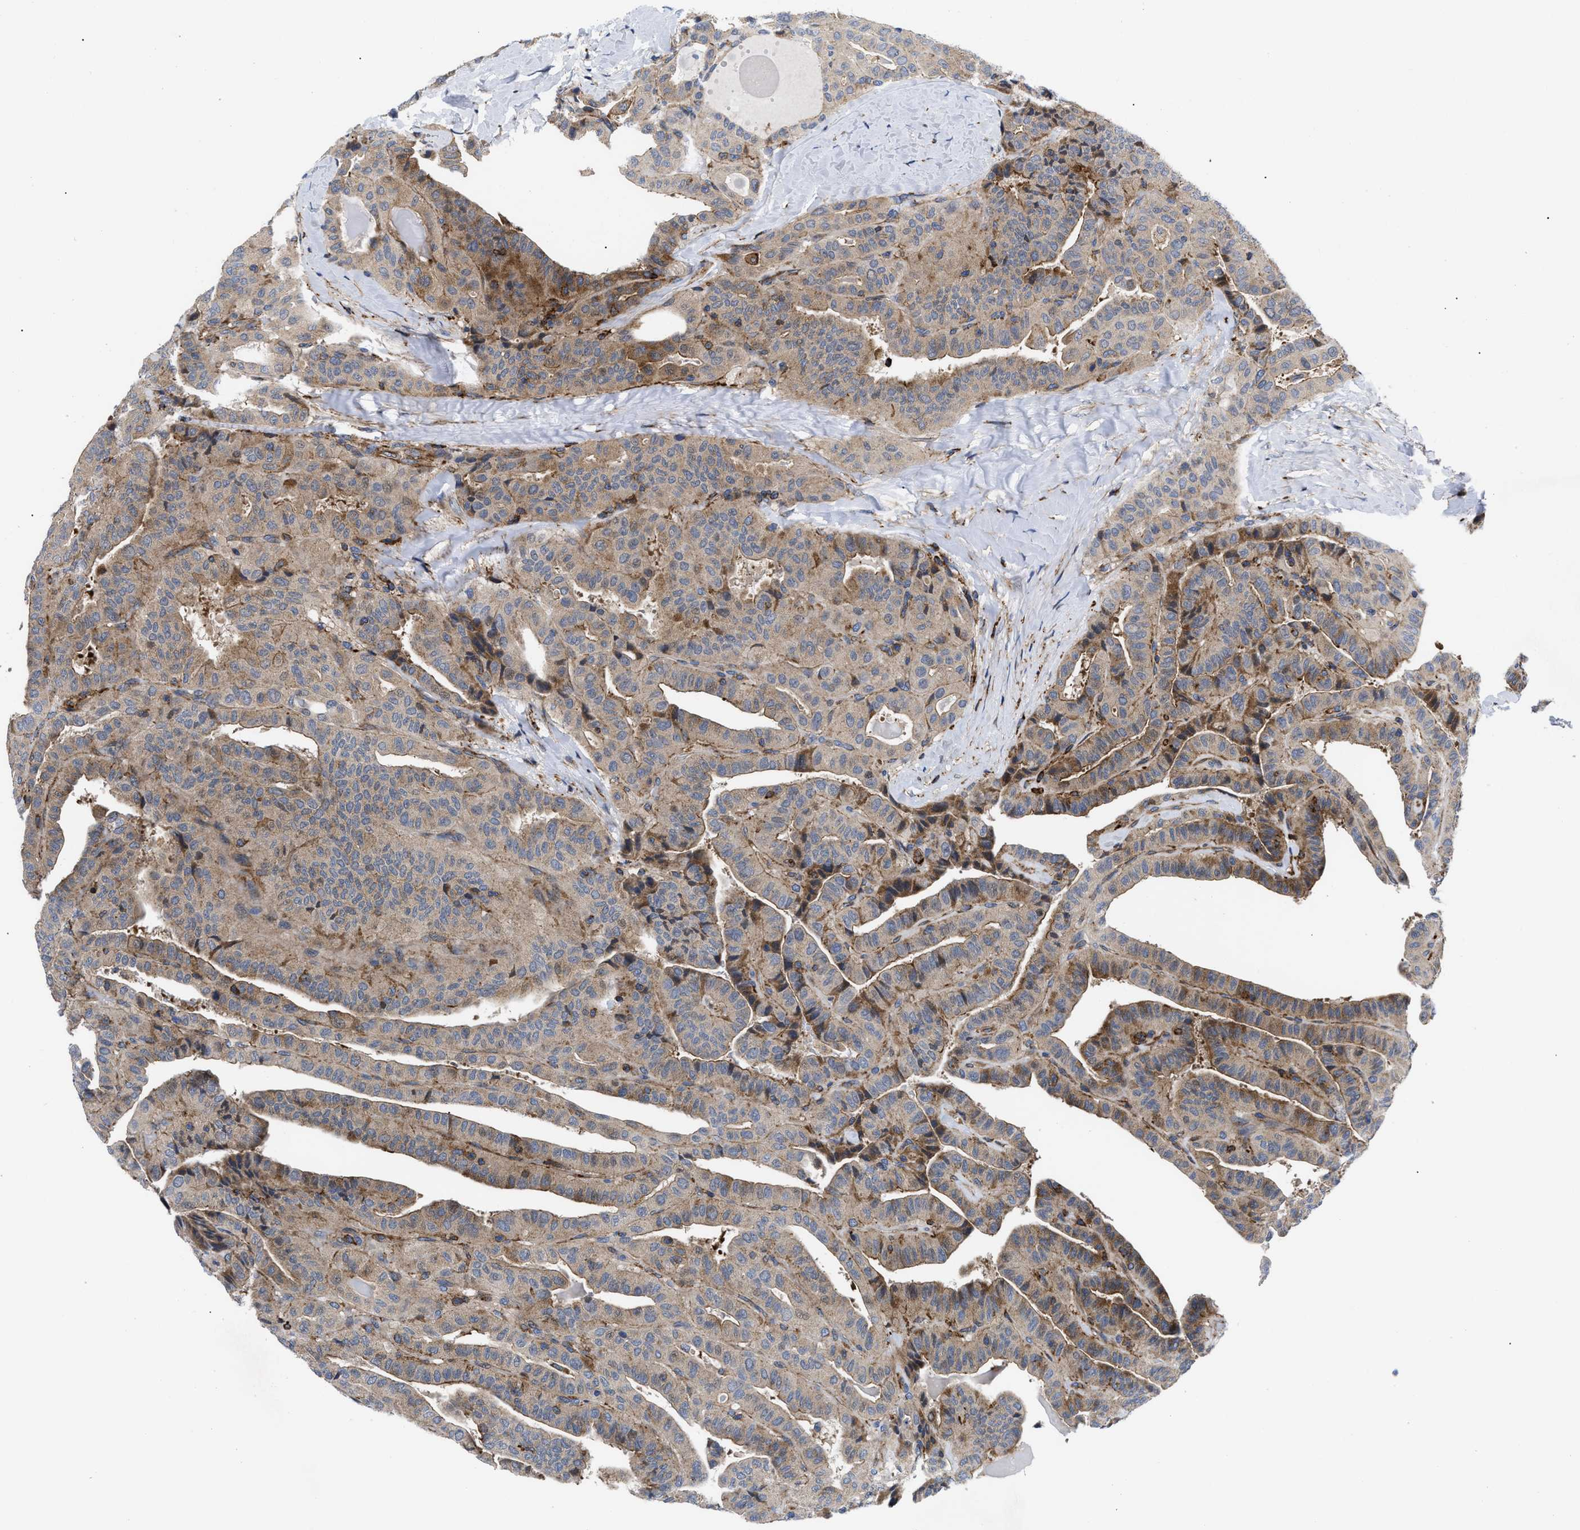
{"staining": {"intensity": "moderate", "quantity": "25%-75%", "location": "cytoplasmic/membranous"}, "tissue": "thyroid cancer", "cell_type": "Tumor cells", "image_type": "cancer", "snomed": [{"axis": "morphology", "description": "Papillary adenocarcinoma, NOS"}, {"axis": "topography", "description": "Thyroid gland"}], "caption": "Thyroid cancer stained with immunohistochemistry (IHC) reveals moderate cytoplasmic/membranous positivity in about 25%-75% of tumor cells.", "gene": "SPAST", "patient": {"sex": "male", "age": 77}}